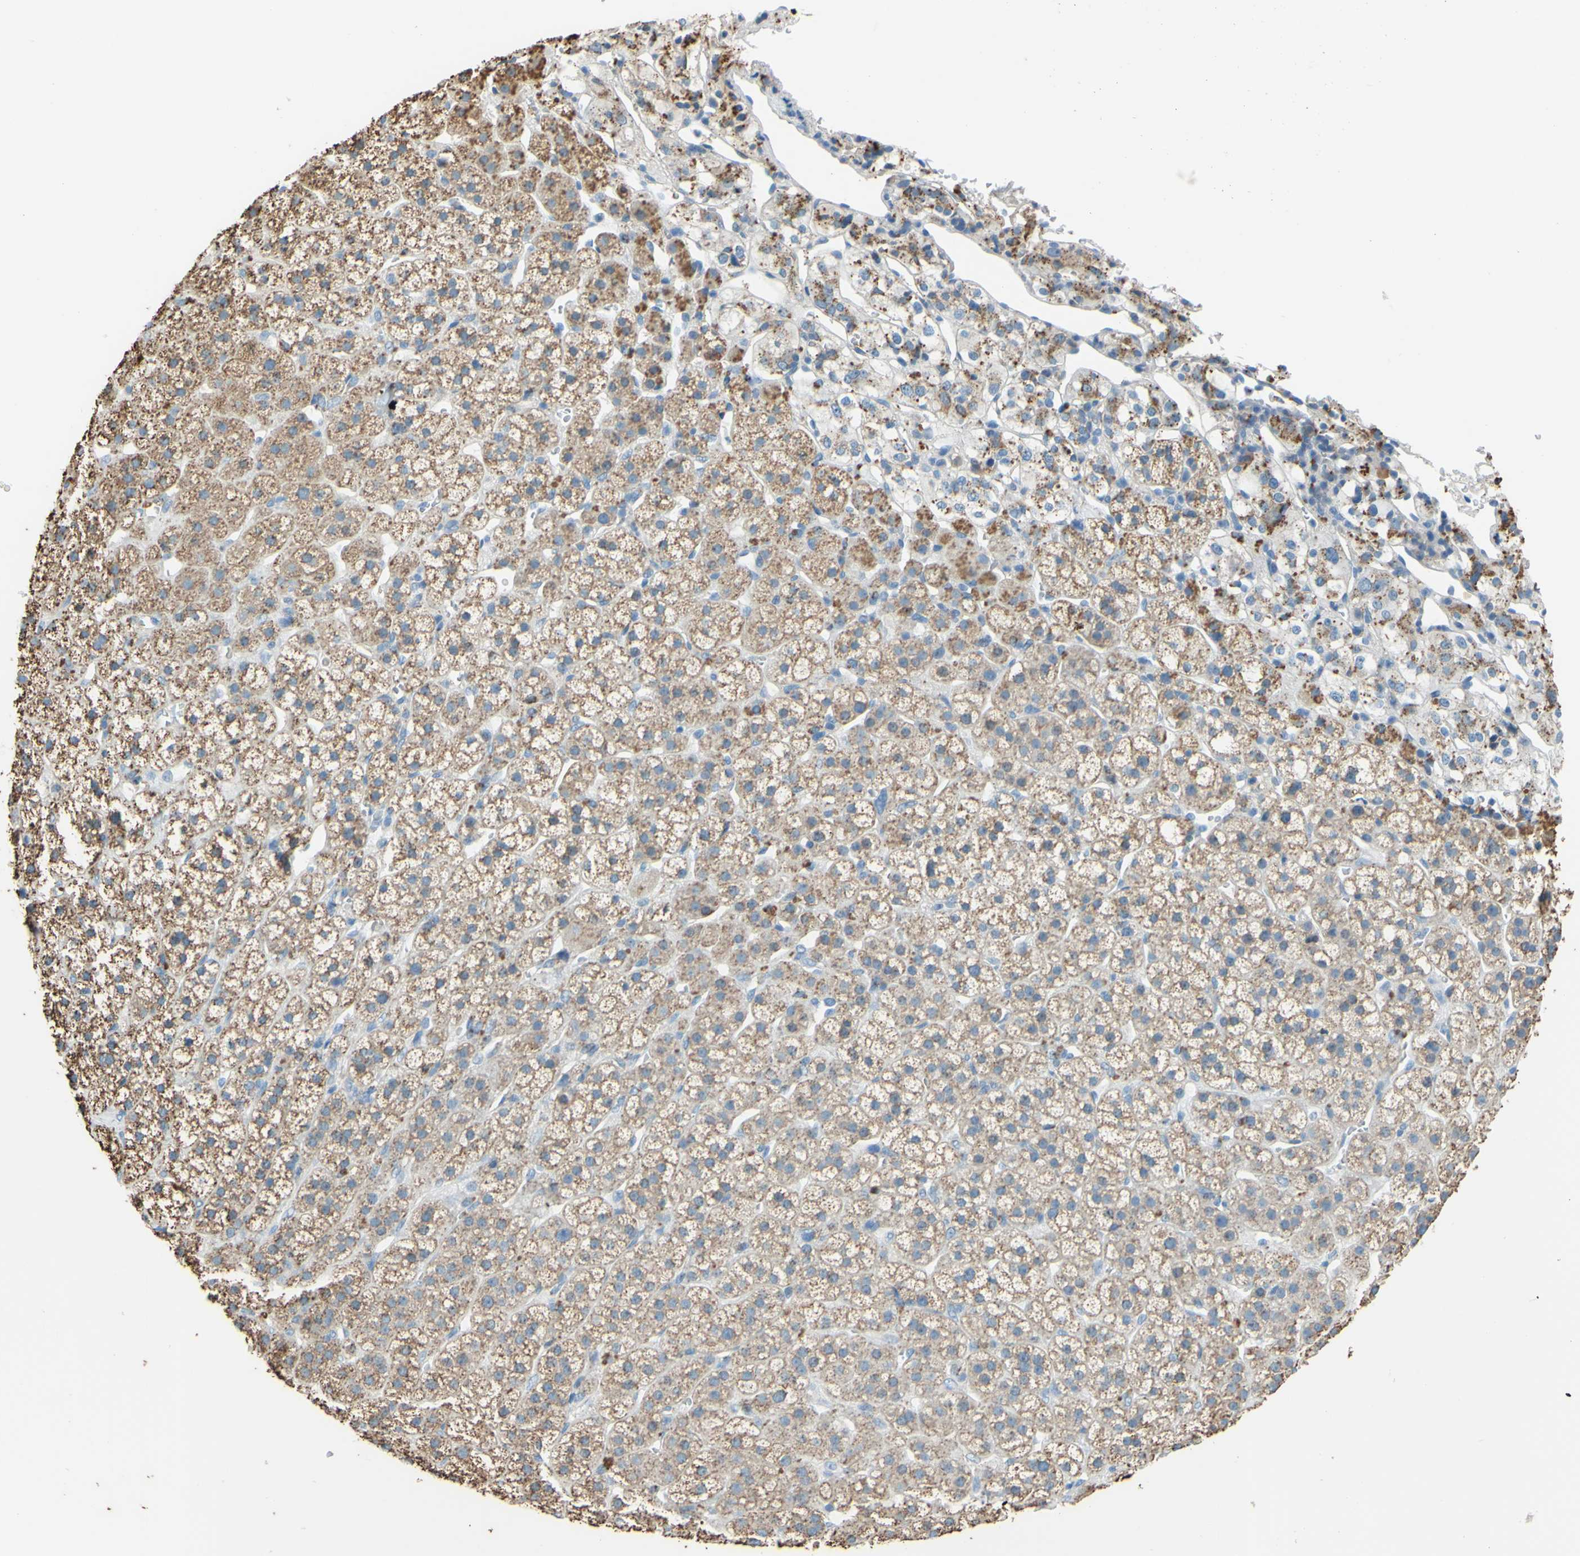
{"staining": {"intensity": "weak", "quantity": ">75%", "location": "cytoplasmic/membranous"}, "tissue": "adrenal gland", "cell_type": "Glandular cells", "image_type": "normal", "snomed": [{"axis": "morphology", "description": "Normal tissue, NOS"}, {"axis": "topography", "description": "Adrenal gland"}], "caption": "Immunohistochemistry histopathology image of normal adrenal gland: human adrenal gland stained using immunohistochemistry shows low levels of weak protein expression localized specifically in the cytoplasmic/membranous of glandular cells, appearing as a cytoplasmic/membranous brown color.", "gene": "CTSD", "patient": {"sex": "male", "age": 56}}